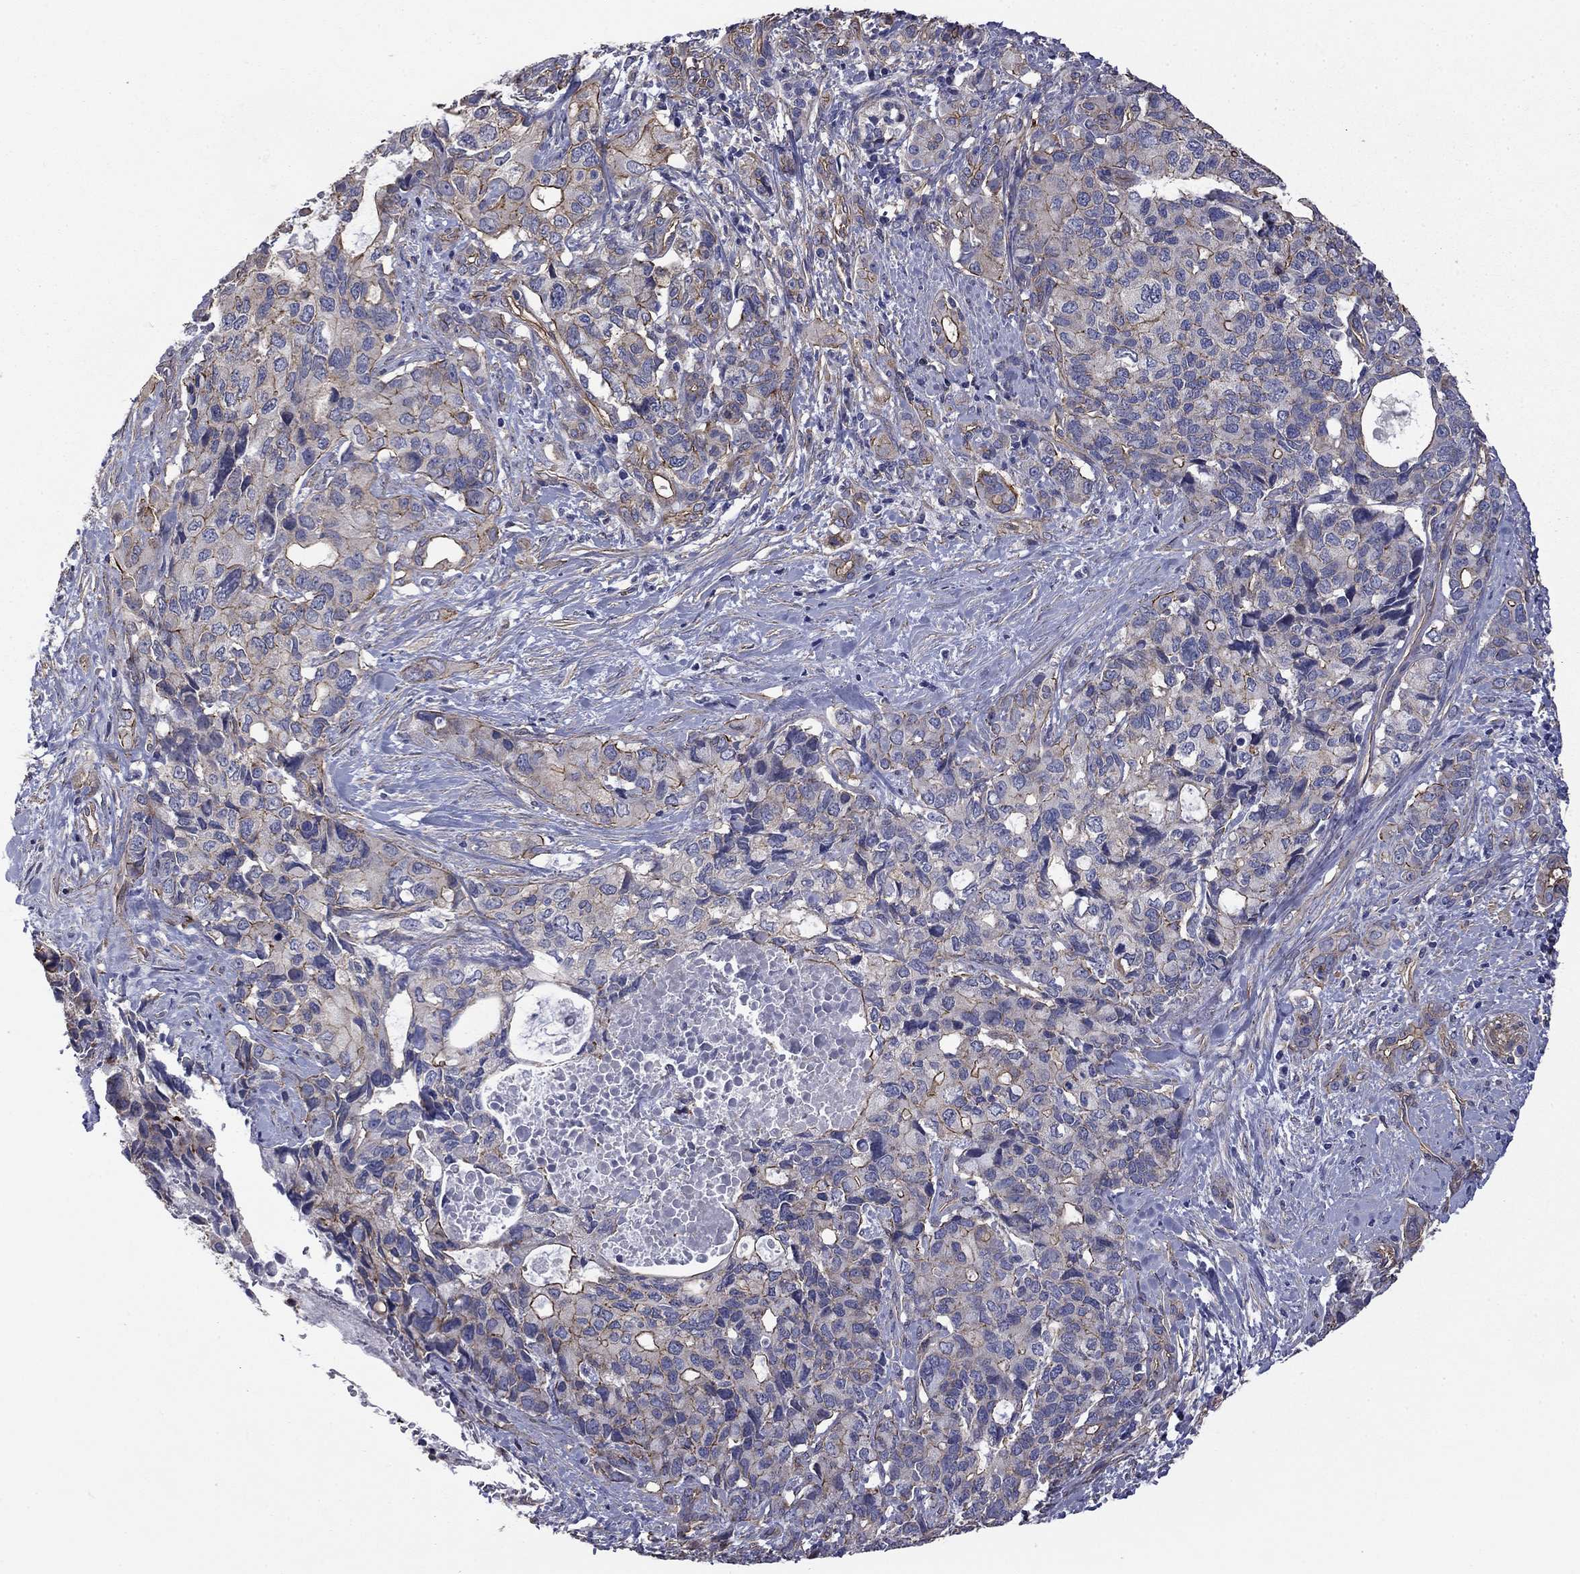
{"staining": {"intensity": "moderate", "quantity": "25%-75%", "location": "cytoplasmic/membranous"}, "tissue": "pancreatic cancer", "cell_type": "Tumor cells", "image_type": "cancer", "snomed": [{"axis": "morphology", "description": "Adenocarcinoma, NOS"}, {"axis": "topography", "description": "Pancreas"}], "caption": "Immunohistochemical staining of adenocarcinoma (pancreatic) reveals moderate cytoplasmic/membranous protein expression in approximately 25%-75% of tumor cells.", "gene": "TCHH", "patient": {"sex": "female", "age": 56}}